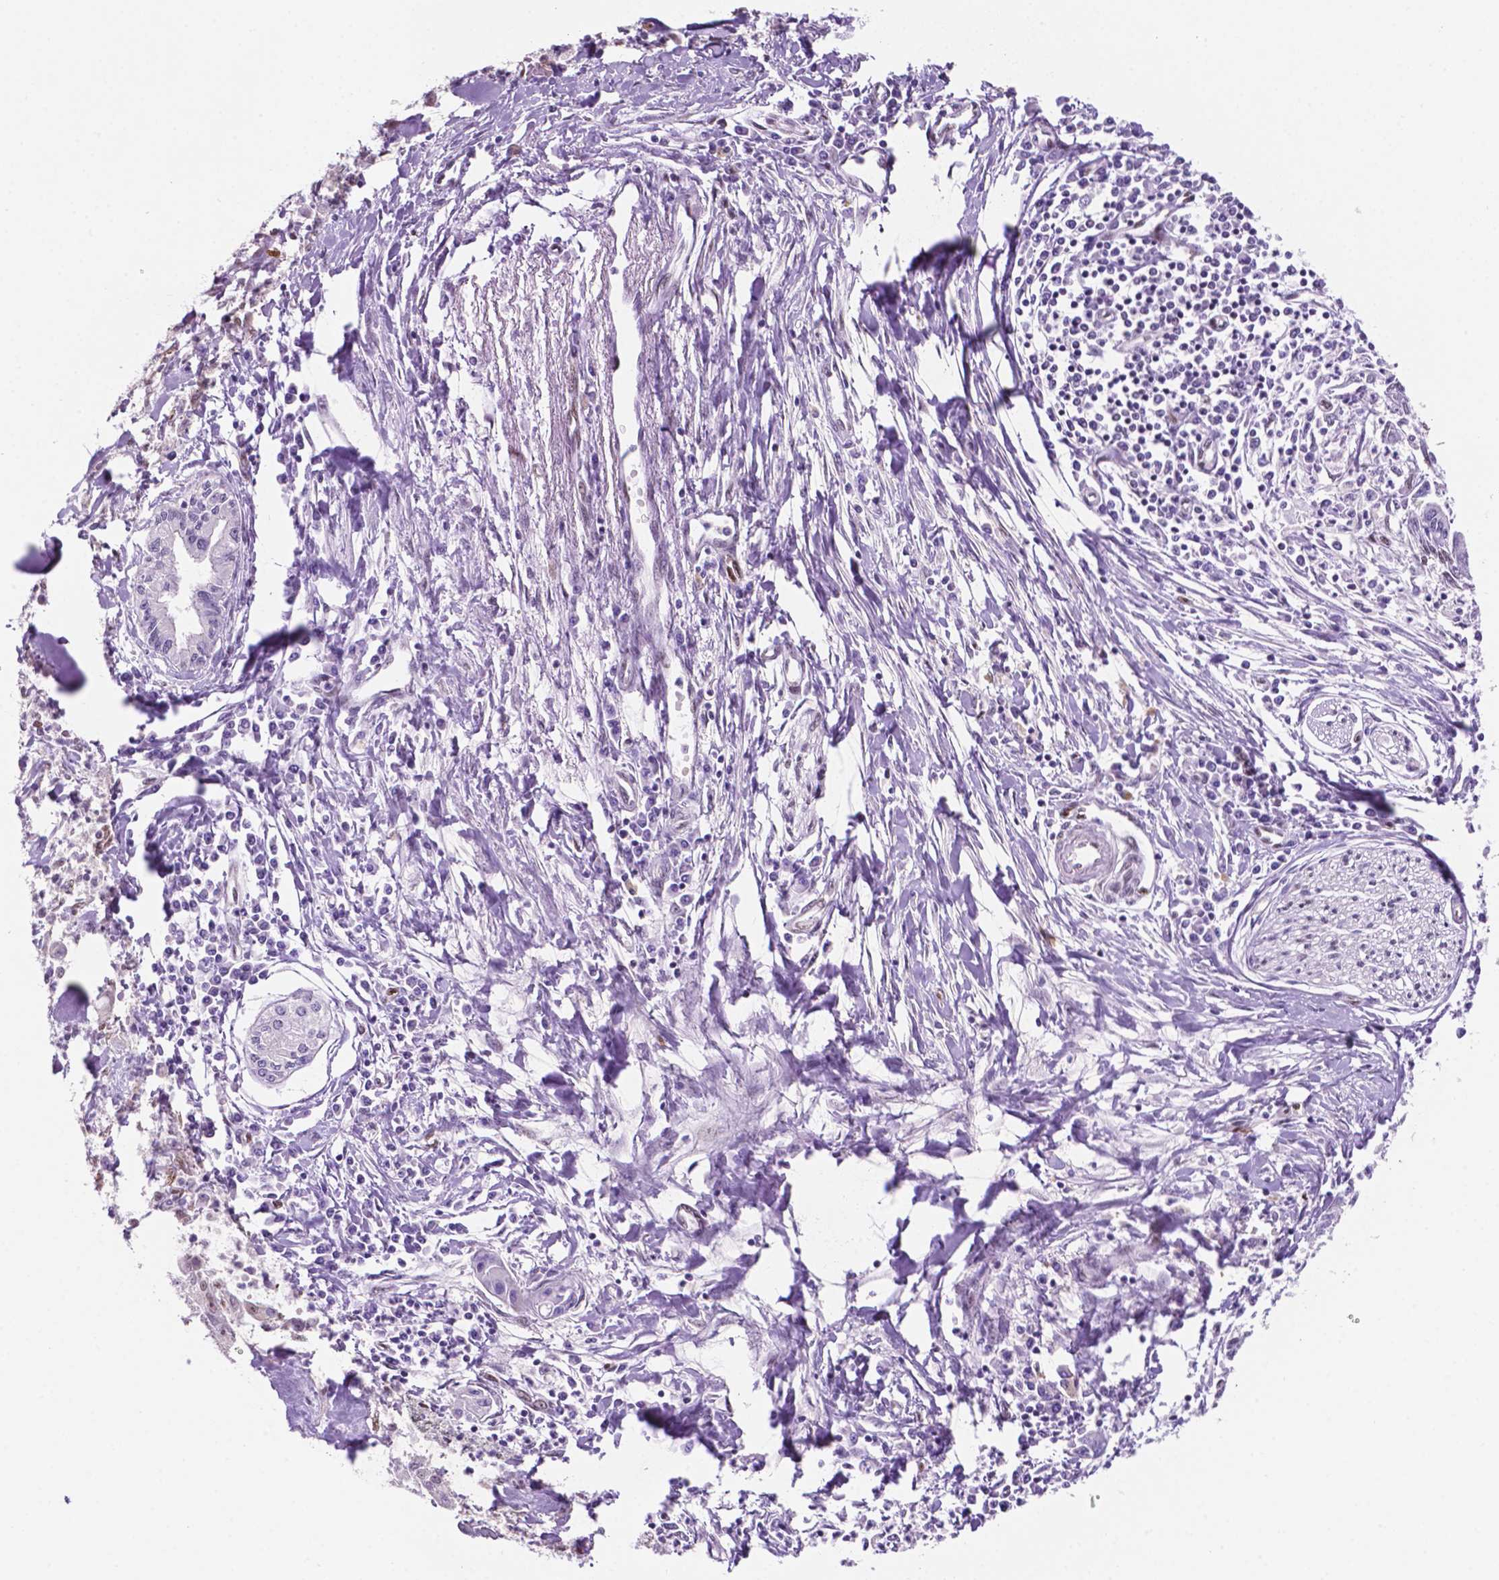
{"staining": {"intensity": "negative", "quantity": "none", "location": "none"}, "tissue": "pancreatic cancer", "cell_type": "Tumor cells", "image_type": "cancer", "snomed": [{"axis": "morphology", "description": "Adenocarcinoma, NOS"}, {"axis": "topography", "description": "Pancreas"}], "caption": "Tumor cells show no significant staining in adenocarcinoma (pancreatic).", "gene": "ERF", "patient": {"sex": "male", "age": 72}}